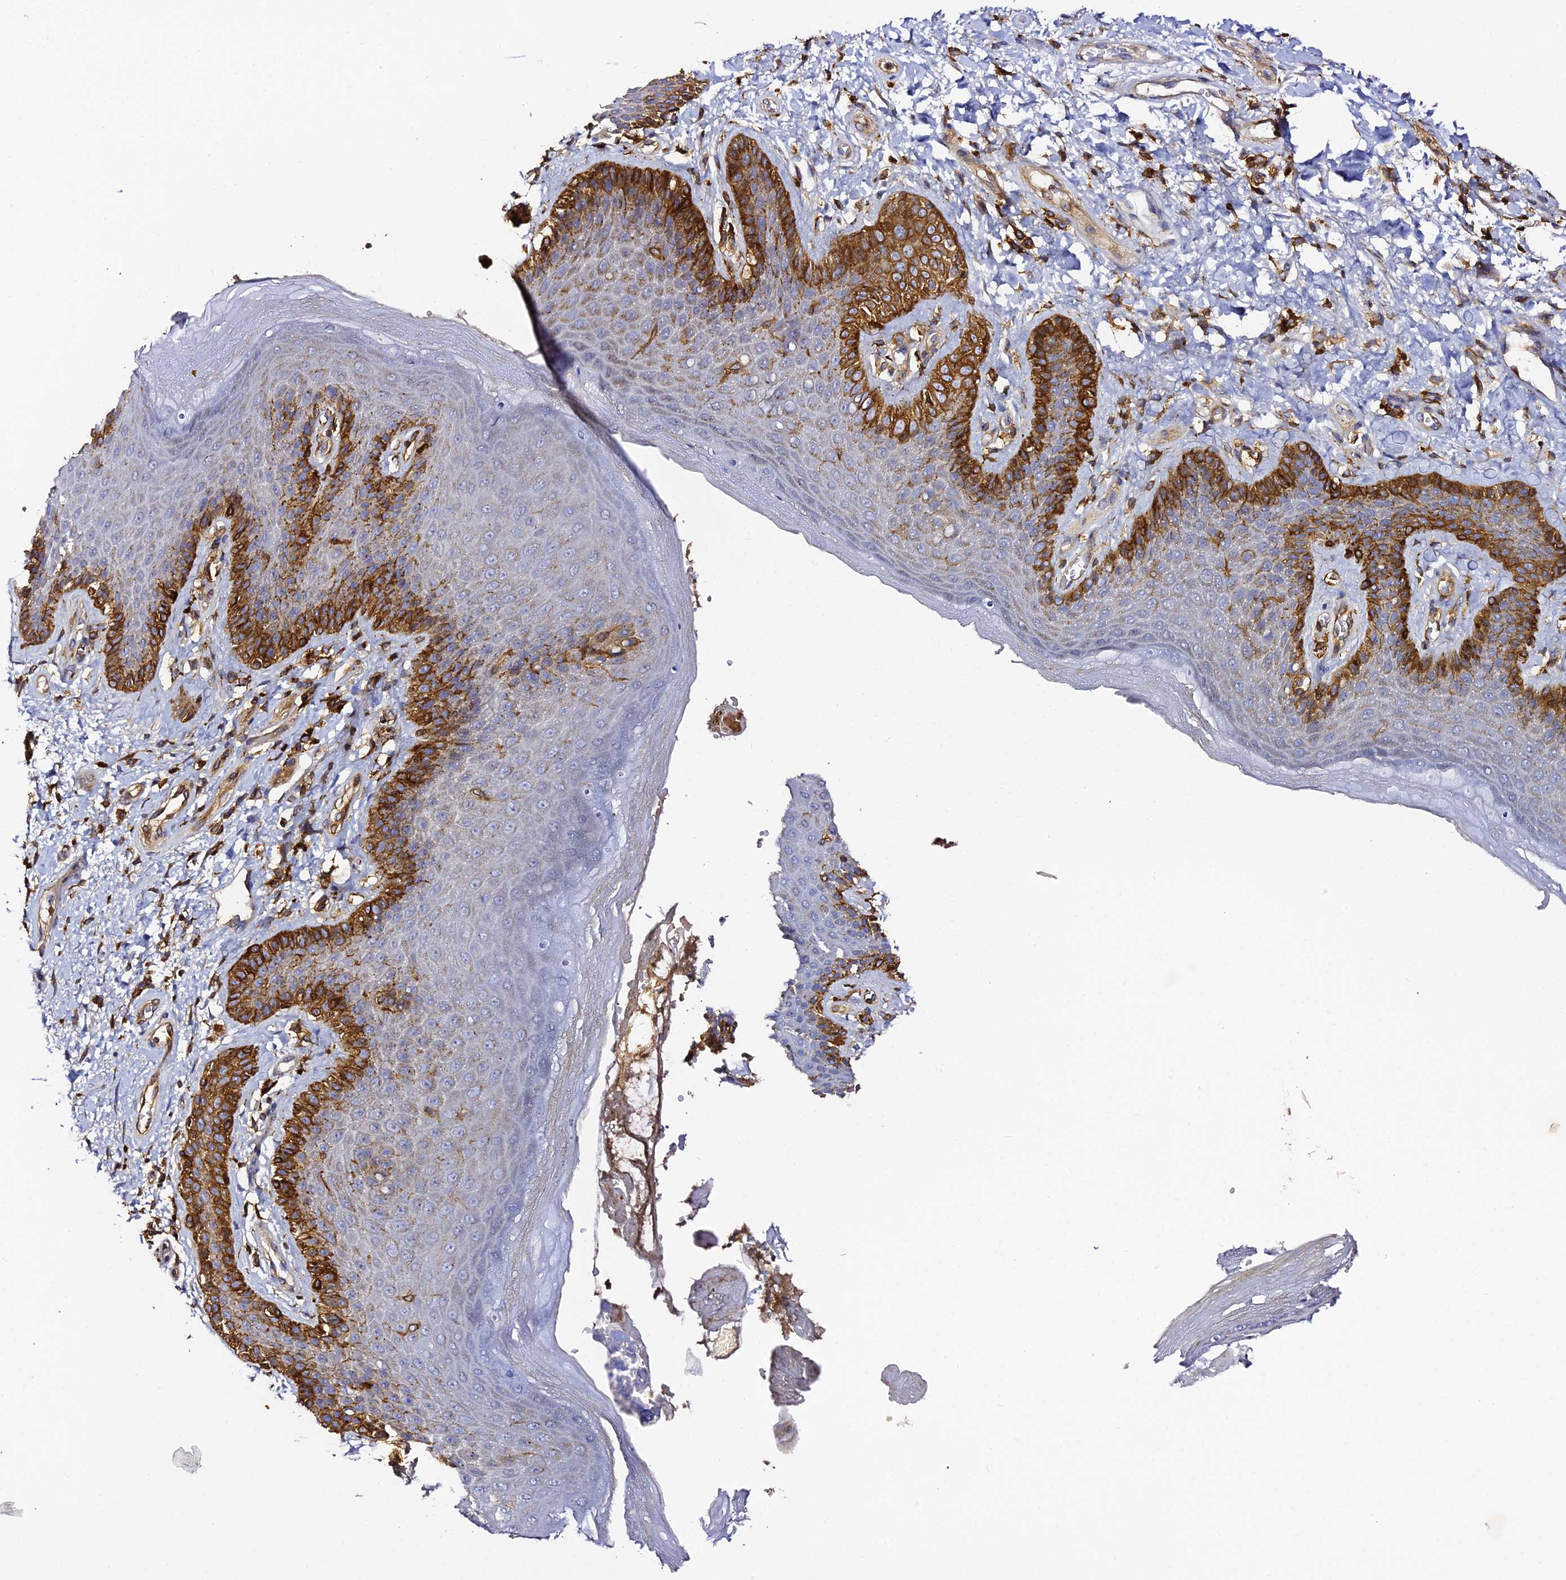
{"staining": {"intensity": "strong", "quantity": "<25%", "location": "cytoplasmic/membranous"}, "tissue": "skin", "cell_type": "Epidermal cells", "image_type": "normal", "snomed": [{"axis": "morphology", "description": "Normal tissue, NOS"}, {"axis": "topography", "description": "Anal"}], "caption": "Normal skin was stained to show a protein in brown. There is medium levels of strong cytoplasmic/membranous expression in about <25% of epidermal cells. Ihc stains the protein in brown and the nuclei are stained blue.", "gene": "TRPV2", "patient": {"sex": "female", "age": 89}}